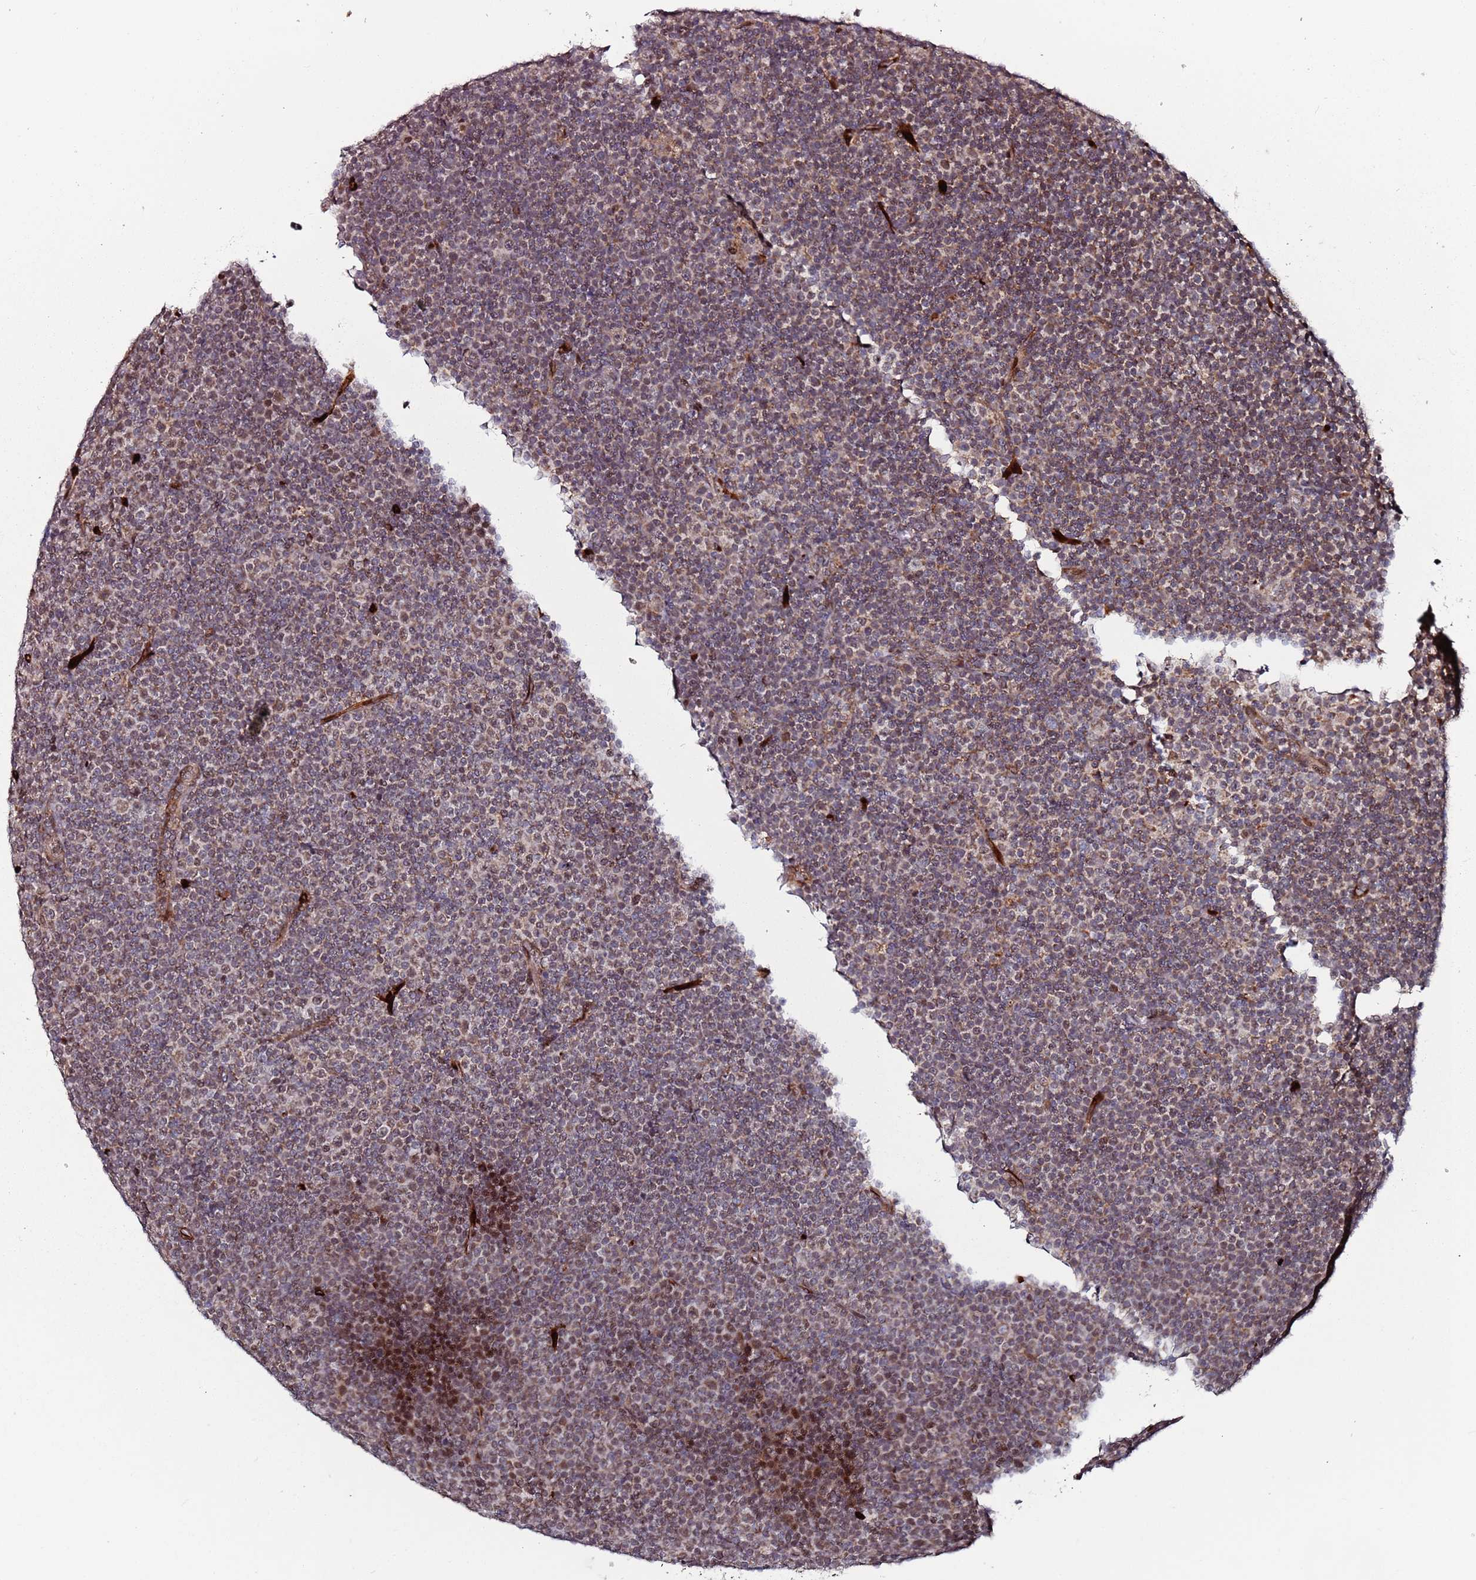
{"staining": {"intensity": "moderate", "quantity": "25%-75%", "location": "nuclear"}, "tissue": "lymphoma", "cell_type": "Tumor cells", "image_type": "cancer", "snomed": [{"axis": "morphology", "description": "Malignant lymphoma, non-Hodgkin's type, Low grade"}, {"axis": "topography", "description": "Lymph node"}], "caption": "Immunohistochemical staining of lymphoma reveals medium levels of moderate nuclear positivity in about 25%-75% of tumor cells. (Stains: DAB (3,3'-diaminobenzidine) in brown, nuclei in blue, Microscopy: brightfield microscopy at high magnification).", "gene": "TP53AIP1", "patient": {"sex": "female", "age": 67}}